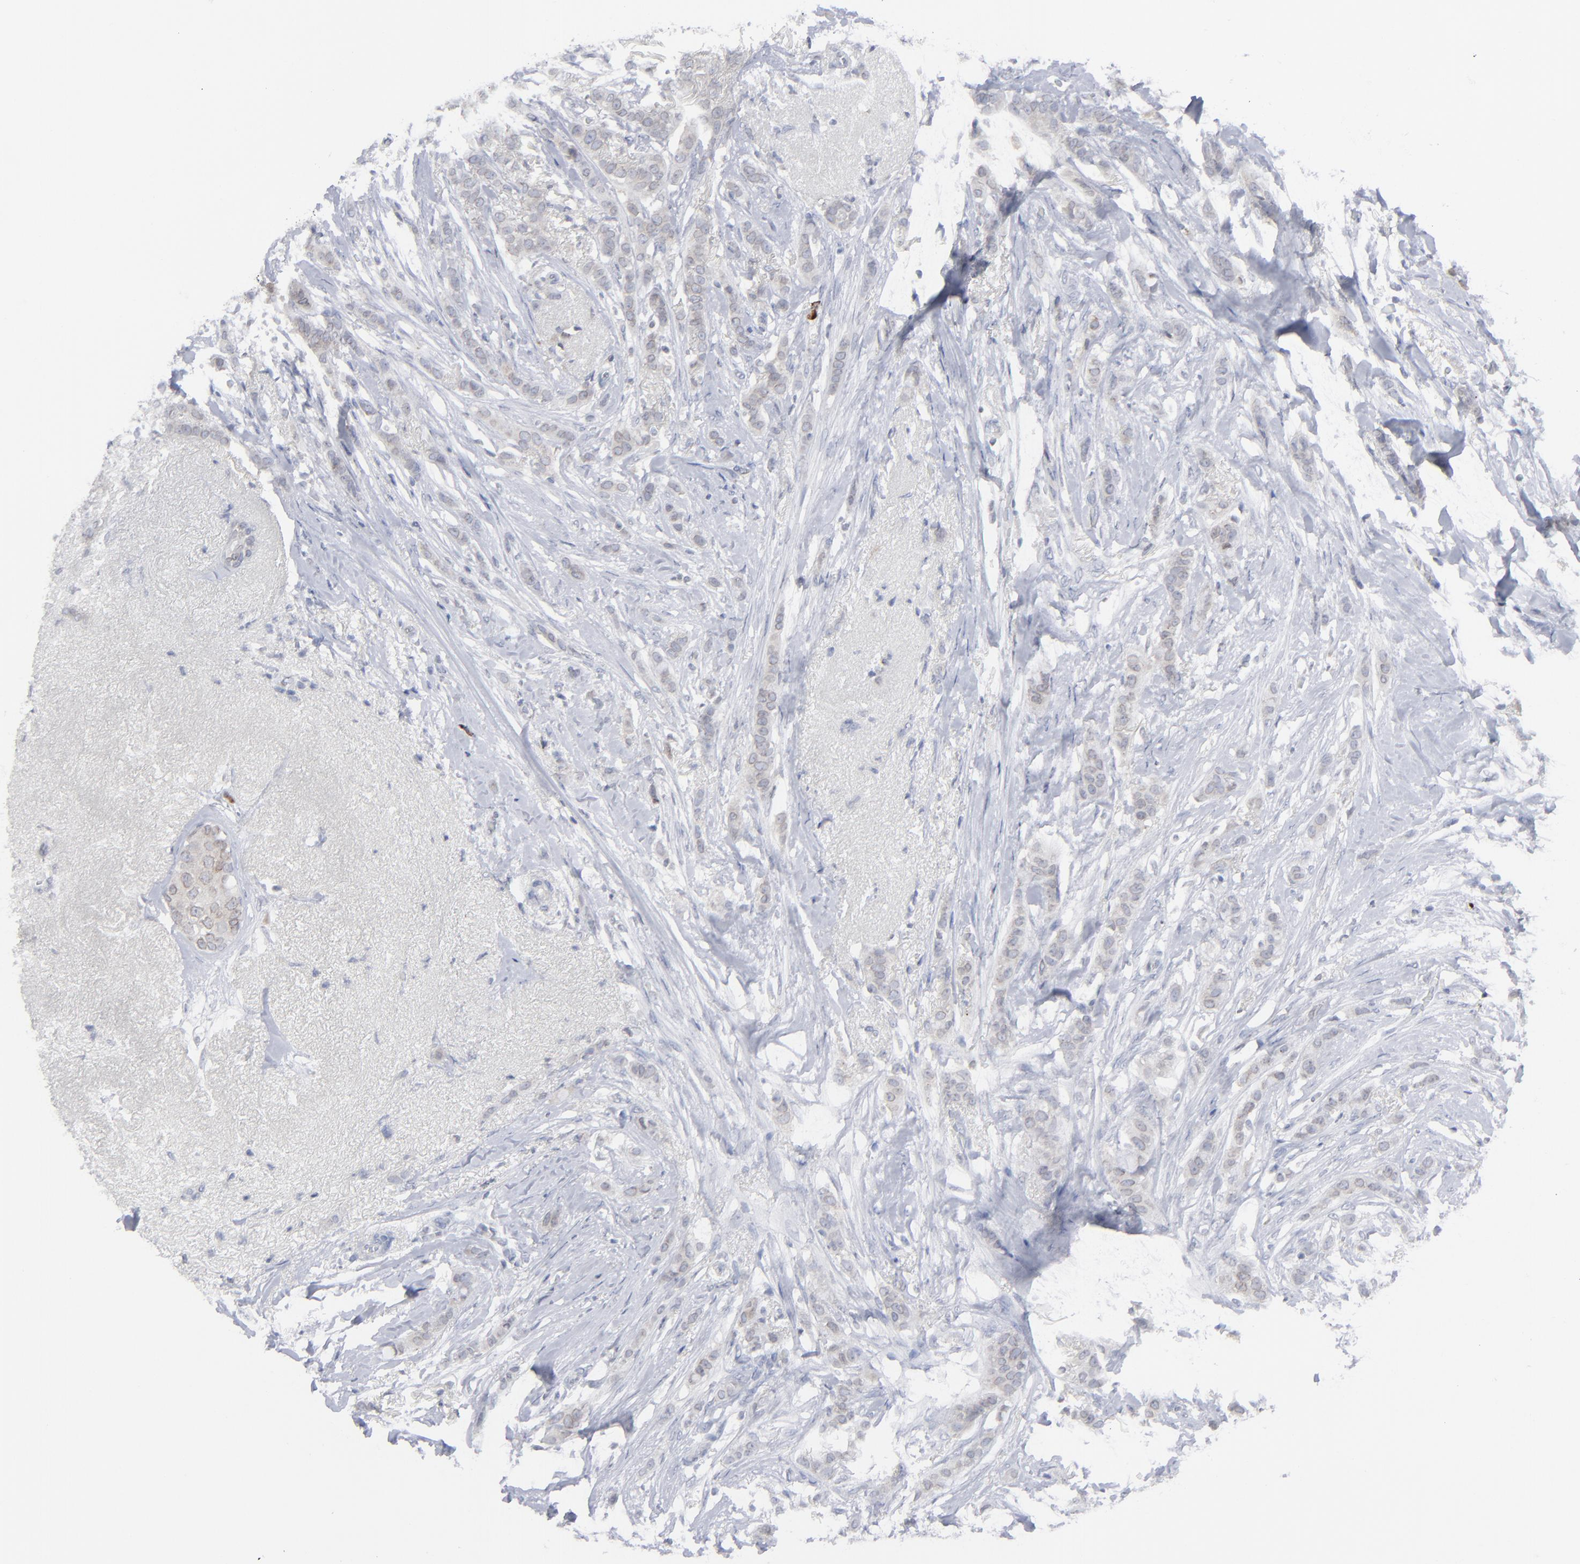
{"staining": {"intensity": "negative", "quantity": "none", "location": "none"}, "tissue": "breast cancer", "cell_type": "Tumor cells", "image_type": "cancer", "snomed": [{"axis": "morphology", "description": "Lobular carcinoma"}, {"axis": "topography", "description": "Breast"}], "caption": "DAB (3,3'-diaminobenzidine) immunohistochemical staining of lobular carcinoma (breast) demonstrates no significant positivity in tumor cells.", "gene": "NUP88", "patient": {"sex": "female", "age": 55}}